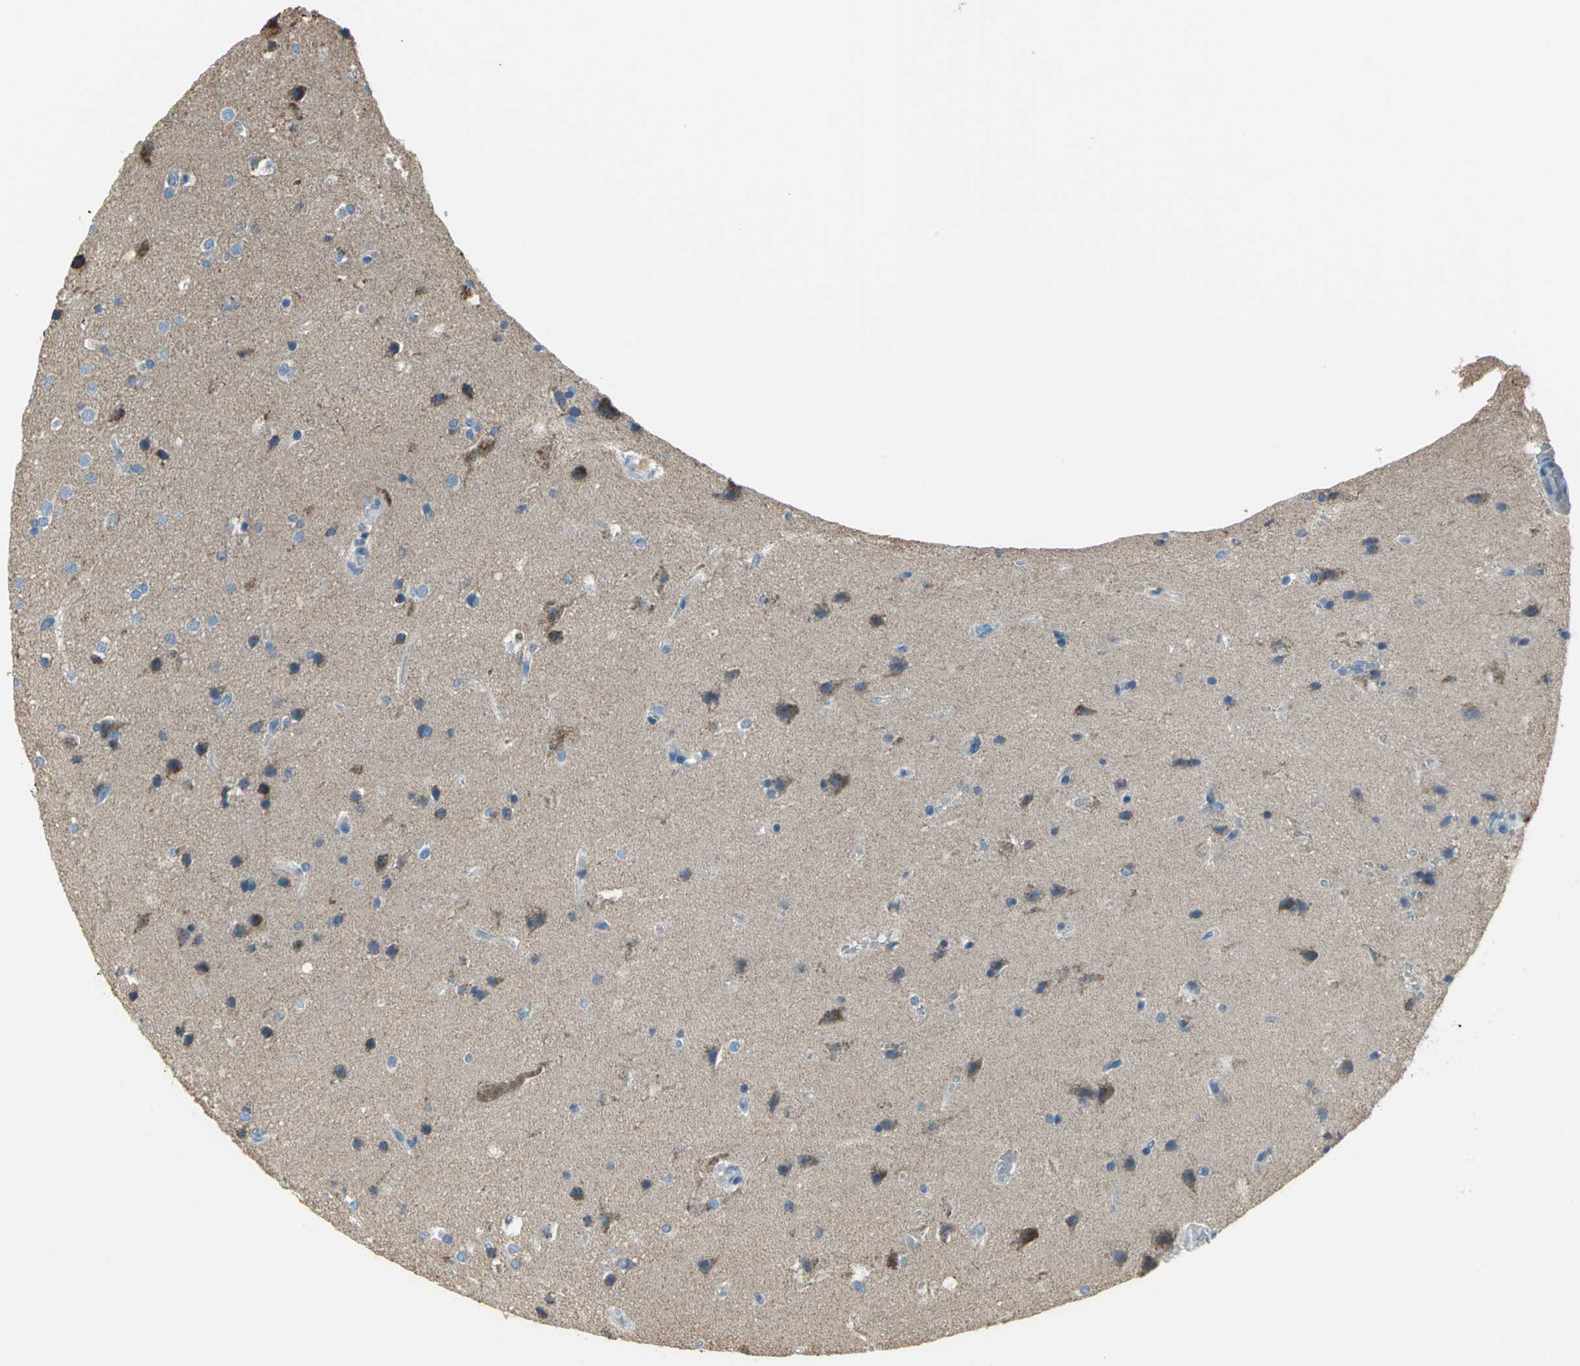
{"staining": {"intensity": "moderate", "quantity": "25%-75%", "location": "cytoplasmic/membranous"}, "tissue": "glioma", "cell_type": "Tumor cells", "image_type": "cancer", "snomed": [{"axis": "morphology", "description": "Glioma, malignant, Low grade"}, {"axis": "topography", "description": "Cerebral cortex"}], "caption": "Tumor cells show medium levels of moderate cytoplasmic/membranous expression in about 25%-75% of cells in human low-grade glioma (malignant).", "gene": "ALOX15", "patient": {"sex": "female", "age": 47}}